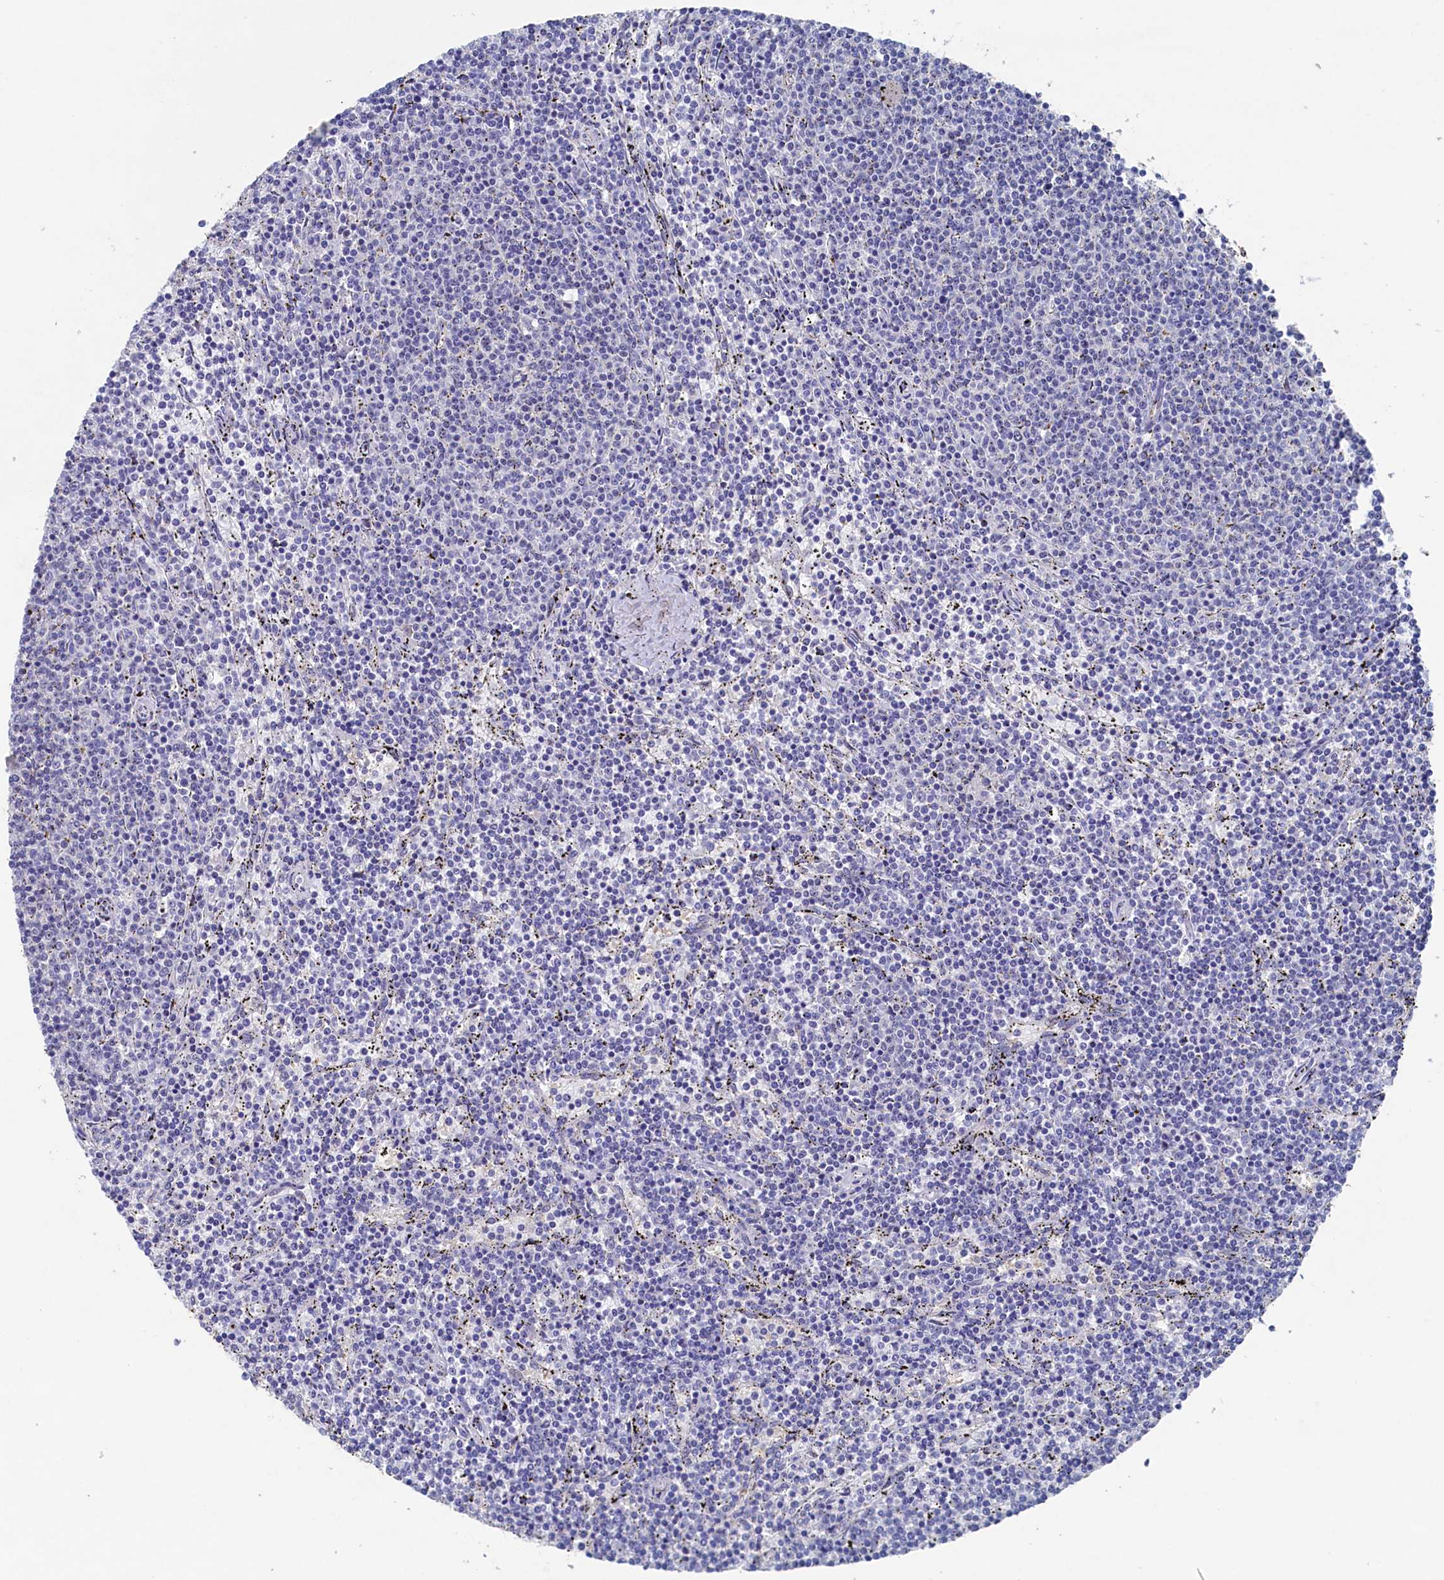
{"staining": {"intensity": "negative", "quantity": "none", "location": "none"}, "tissue": "lymphoma", "cell_type": "Tumor cells", "image_type": "cancer", "snomed": [{"axis": "morphology", "description": "Malignant lymphoma, non-Hodgkin's type, Low grade"}, {"axis": "topography", "description": "Spleen"}], "caption": "Photomicrograph shows no protein expression in tumor cells of lymphoma tissue.", "gene": "CBLIF", "patient": {"sex": "female", "age": 50}}